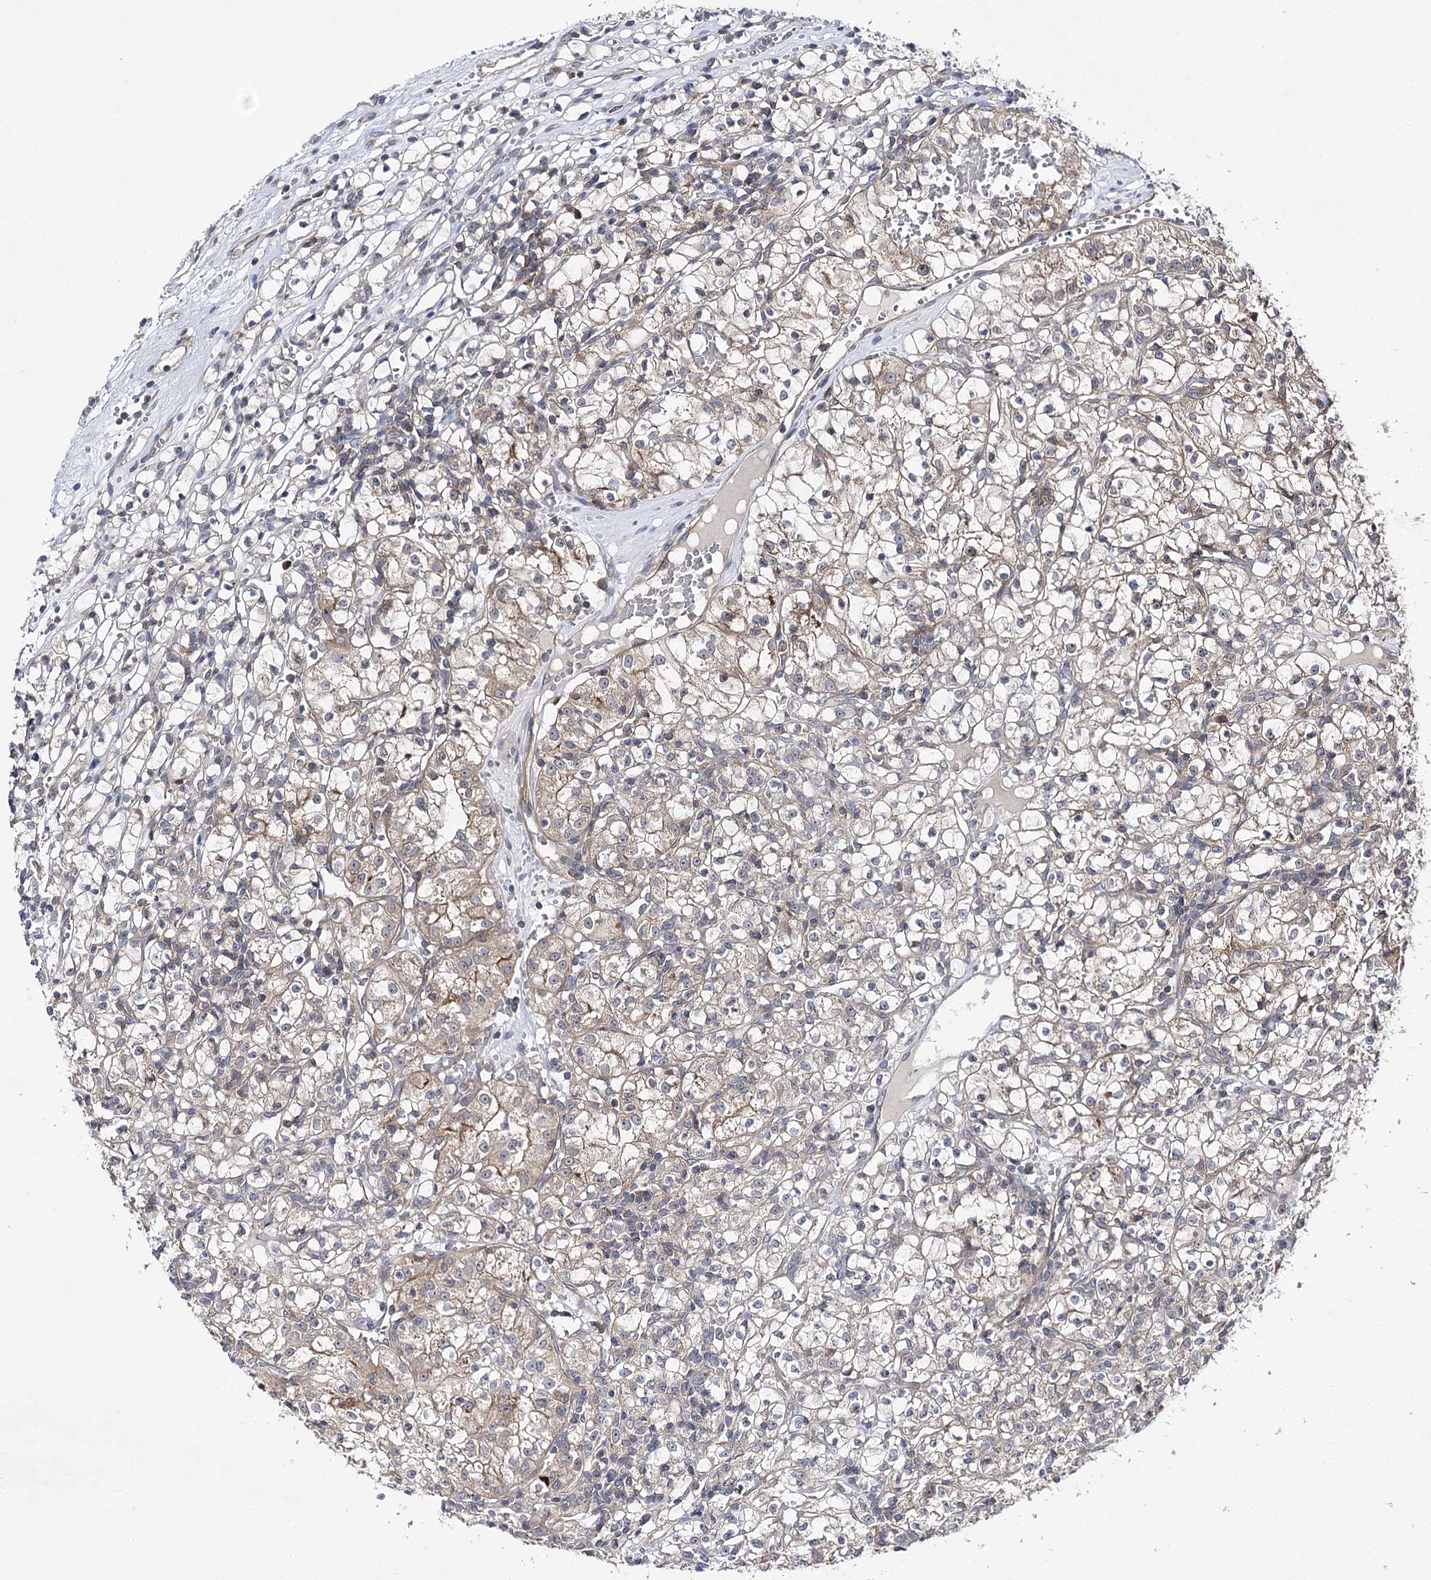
{"staining": {"intensity": "weak", "quantity": "25%-75%", "location": "cytoplasmic/membranous"}, "tissue": "renal cancer", "cell_type": "Tumor cells", "image_type": "cancer", "snomed": [{"axis": "morphology", "description": "Adenocarcinoma, NOS"}, {"axis": "topography", "description": "Kidney"}], "caption": "A brown stain highlights weak cytoplasmic/membranous positivity of a protein in human adenocarcinoma (renal) tumor cells. (DAB IHC with brightfield microscopy, high magnification).", "gene": "BCR", "patient": {"sex": "female", "age": 59}}